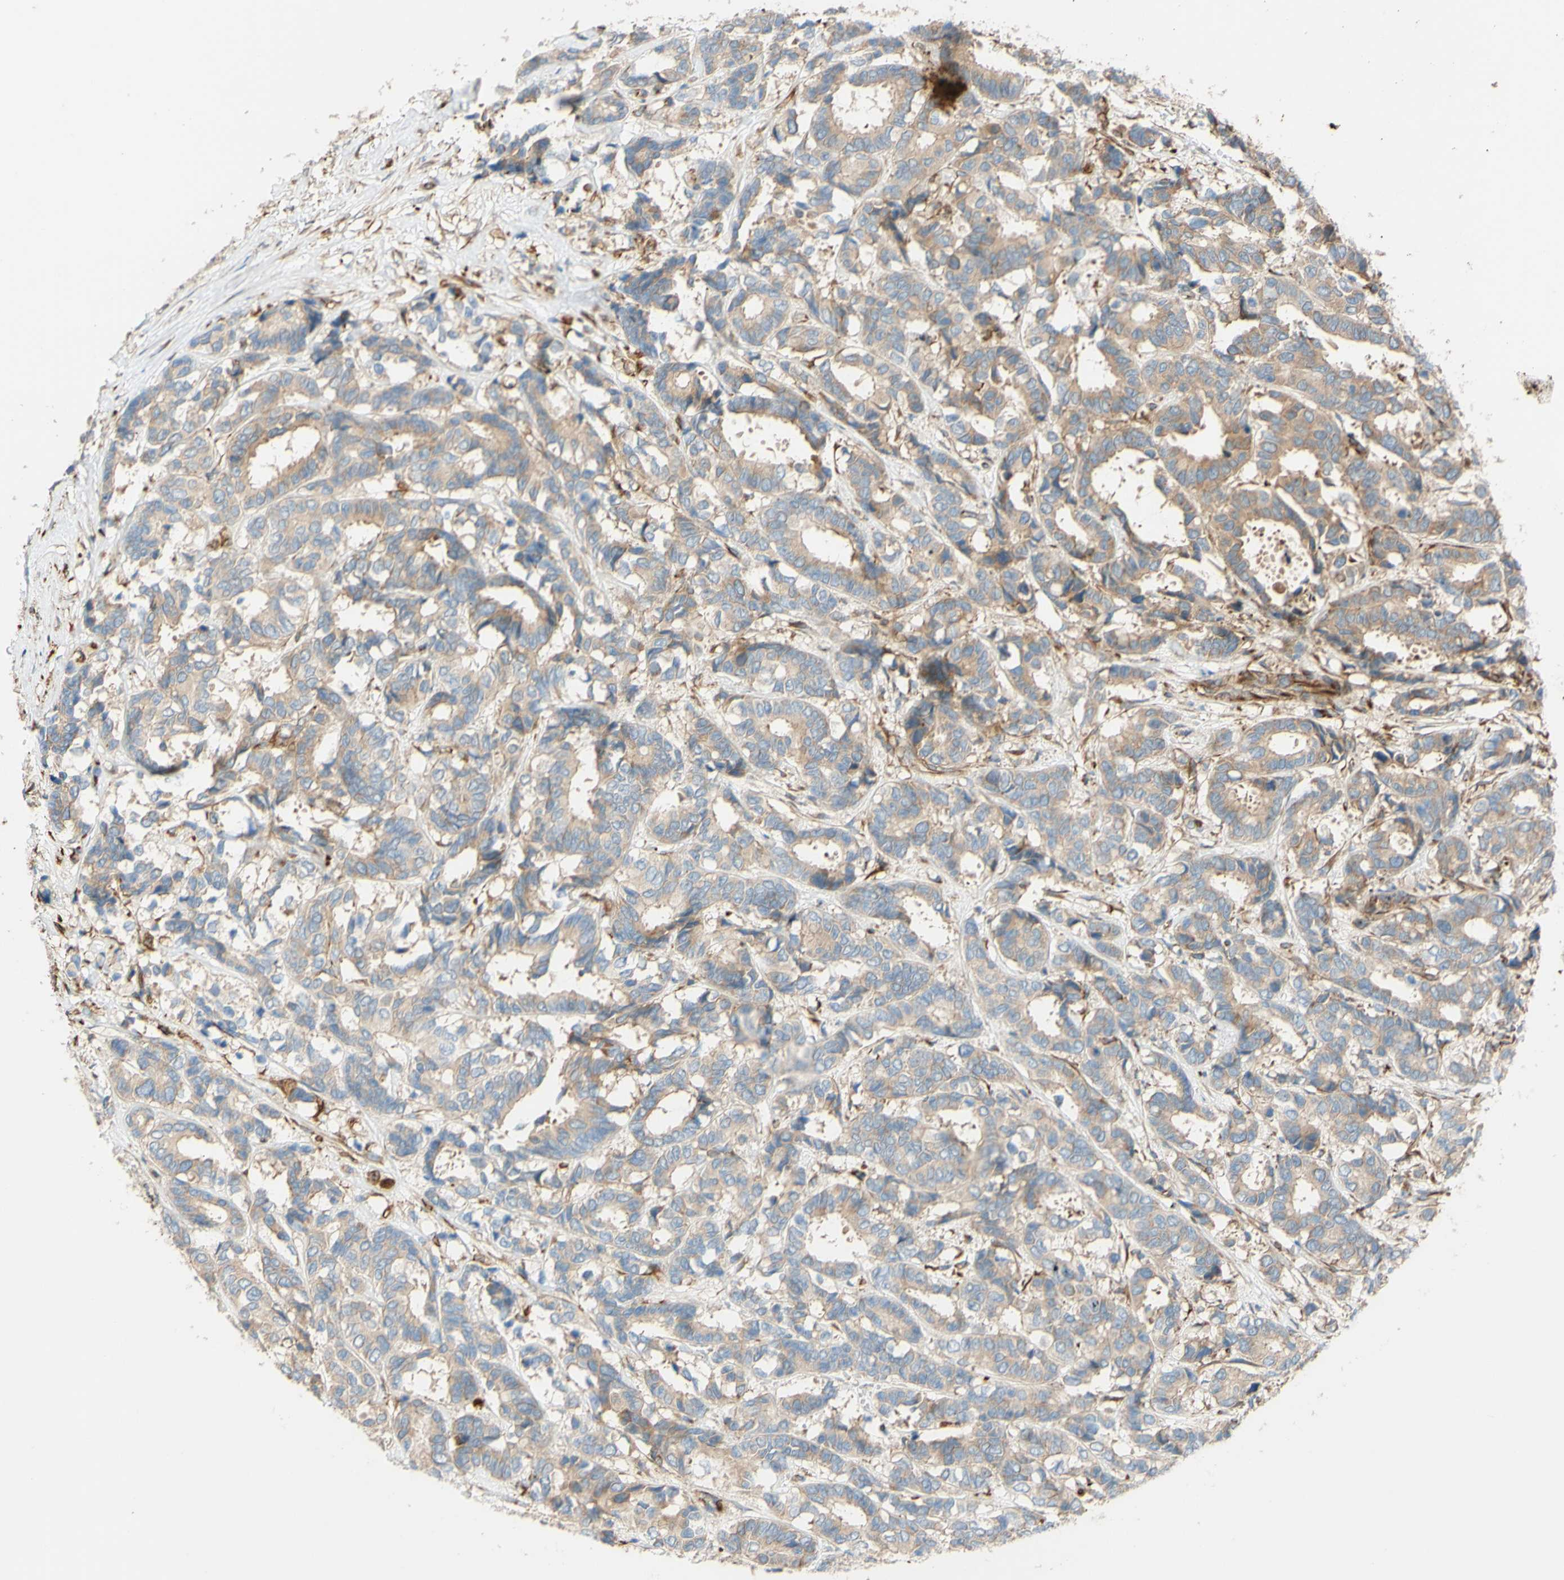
{"staining": {"intensity": "weak", "quantity": ">75%", "location": "cytoplasmic/membranous"}, "tissue": "breast cancer", "cell_type": "Tumor cells", "image_type": "cancer", "snomed": [{"axis": "morphology", "description": "Duct carcinoma"}, {"axis": "topography", "description": "Breast"}], "caption": "A photomicrograph showing weak cytoplasmic/membranous staining in about >75% of tumor cells in invasive ductal carcinoma (breast), as visualized by brown immunohistochemical staining.", "gene": "C1orf43", "patient": {"sex": "female", "age": 87}}